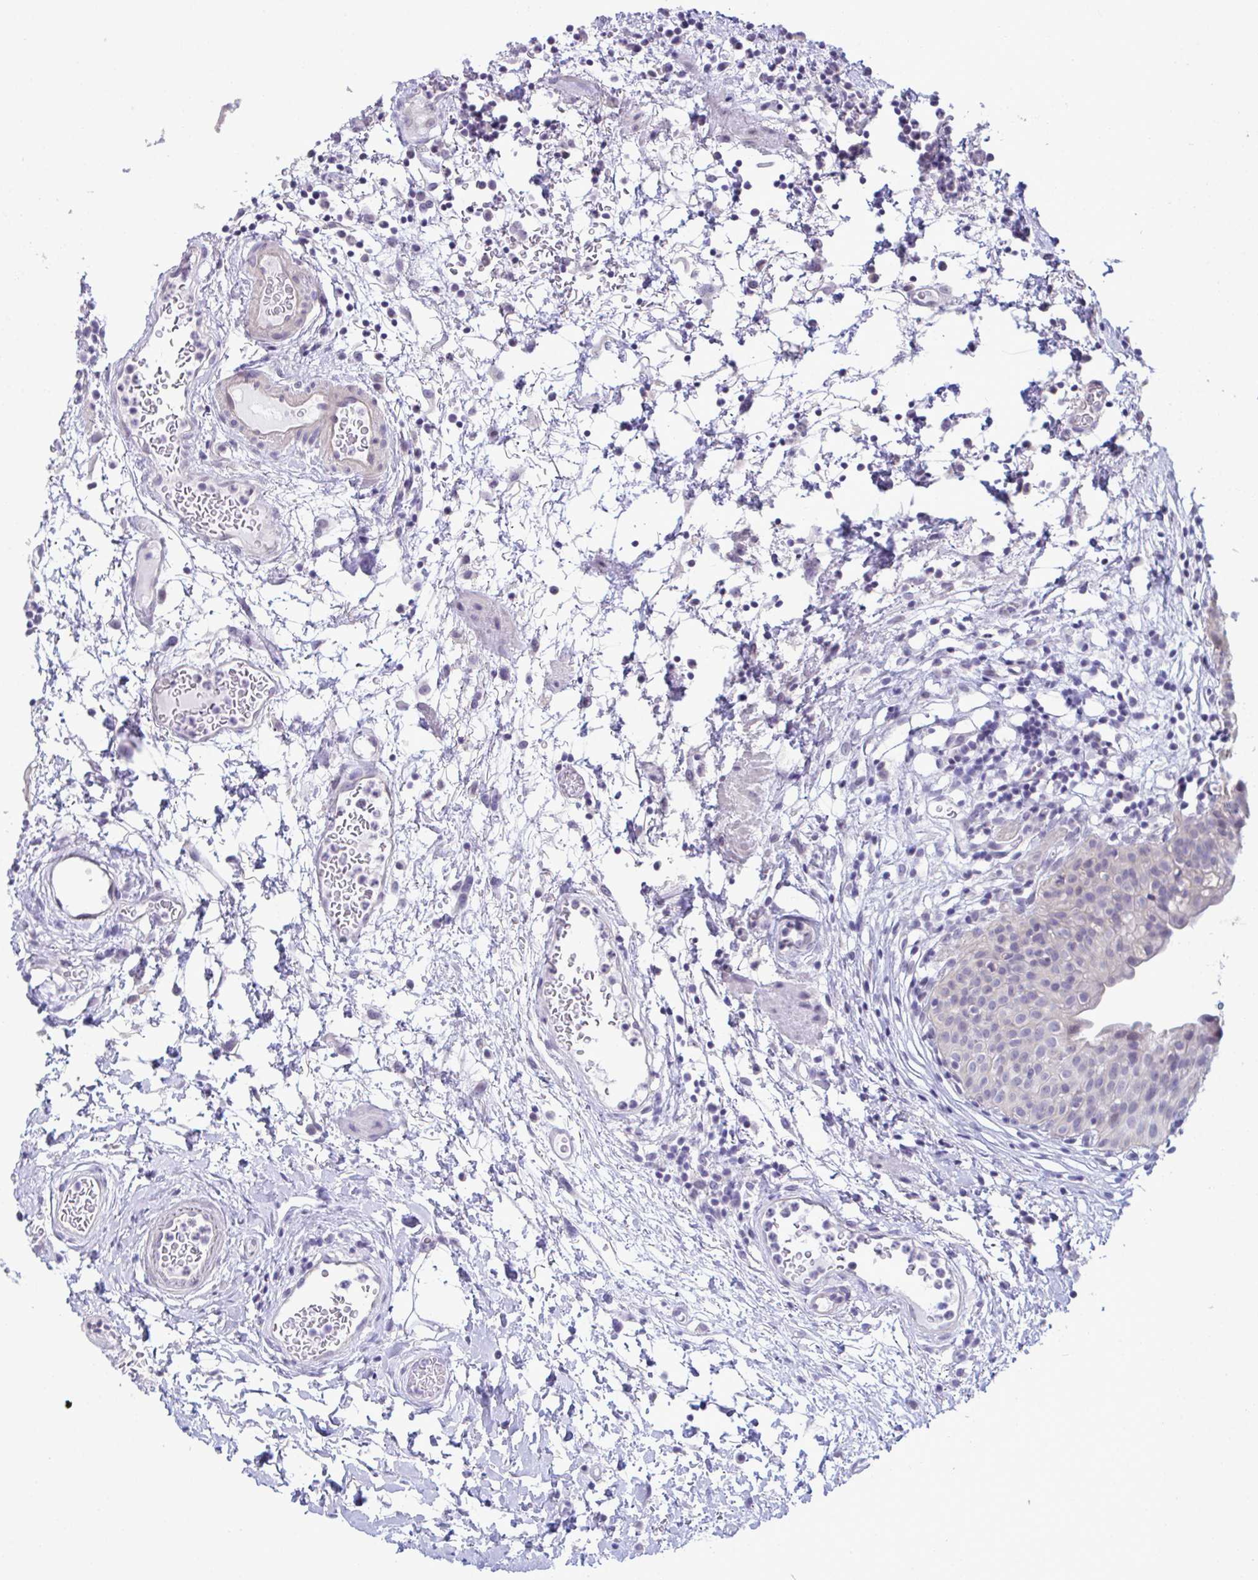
{"staining": {"intensity": "negative", "quantity": "none", "location": "none"}, "tissue": "urinary bladder", "cell_type": "Urothelial cells", "image_type": "normal", "snomed": [{"axis": "morphology", "description": "Normal tissue, NOS"}, {"axis": "morphology", "description": "Inflammation, NOS"}, {"axis": "topography", "description": "Urinary bladder"}], "caption": "This is an immunohistochemistry photomicrograph of unremarkable human urinary bladder. There is no staining in urothelial cells.", "gene": "ATP6V0D2", "patient": {"sex": "male", "age": 57}}